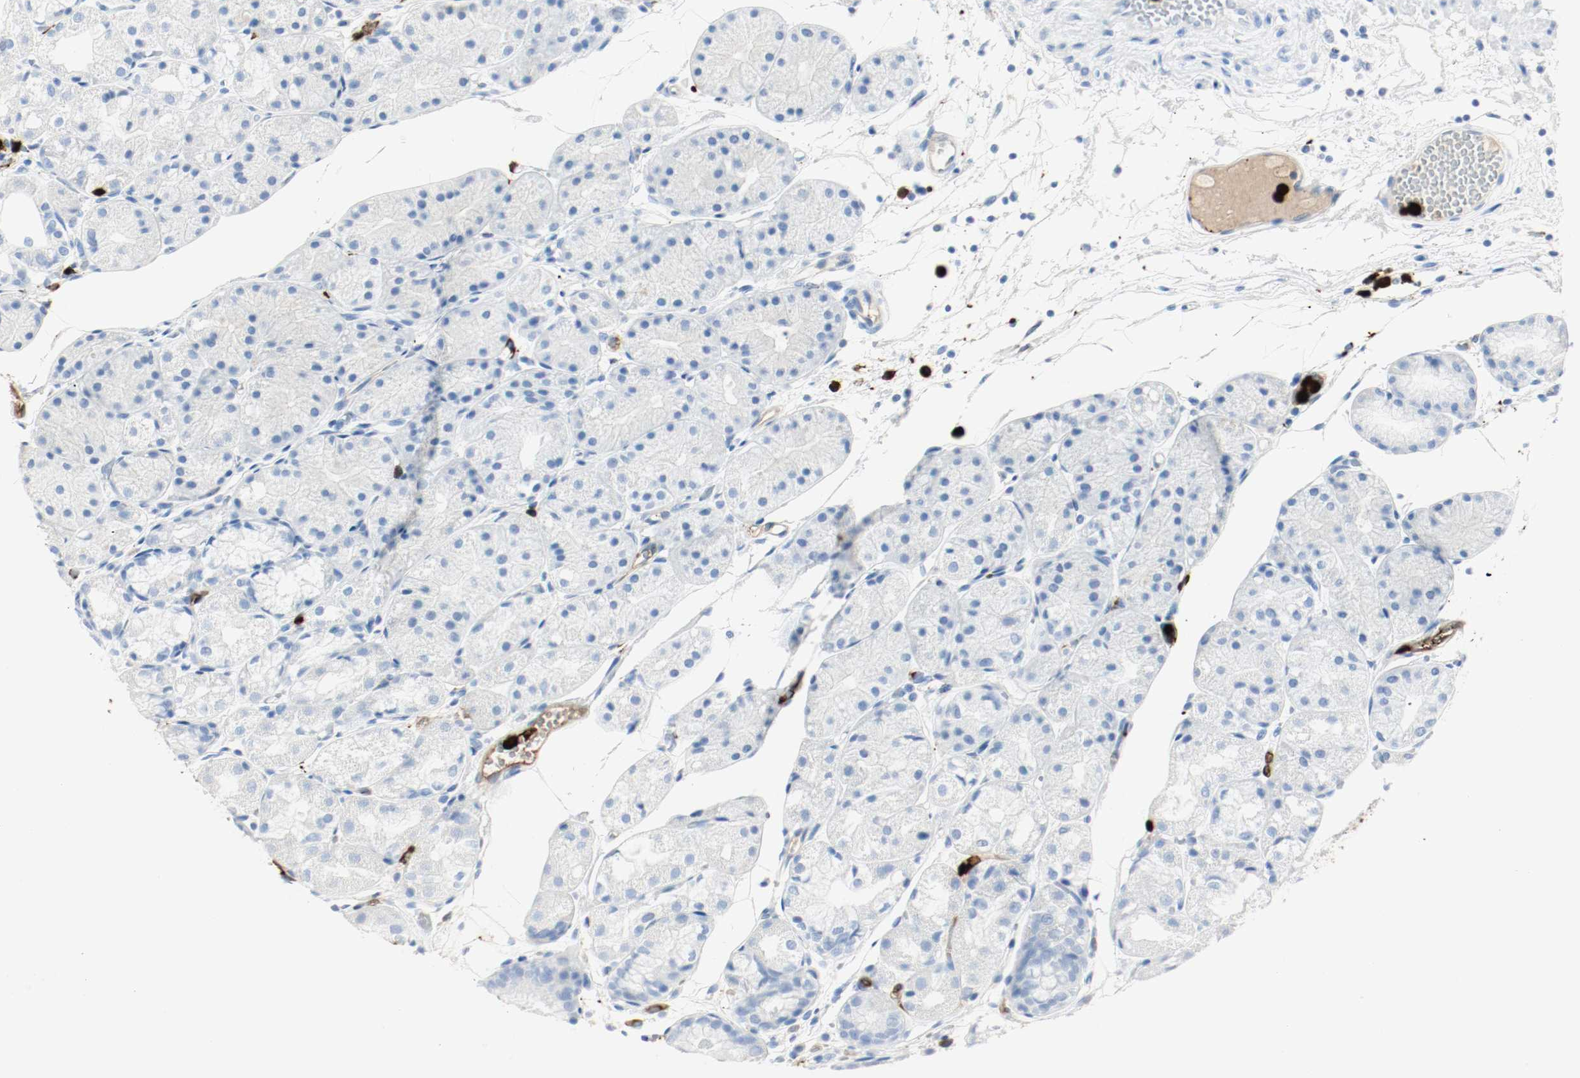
{"staining": {"intensity": "negative", "quantity": "none", "location": "none"}, "tissue": "stomach", "cell_type": "Glandular cells", "image_type": "normal", "snomed": [{"axis": "morphology", "description": "Normal tissue, NOS"}, {"axis": "topography", "description": "Stomach, upper"}], "caption": "A high-resolution photomicrograph shows IHC staining of normal stomach, which displays no significant staining in glandular cells. (DAB IHC with hematoxylin counter stain).", "gene": "S100A9", "patient": {"sex": "male", "age": 72}}